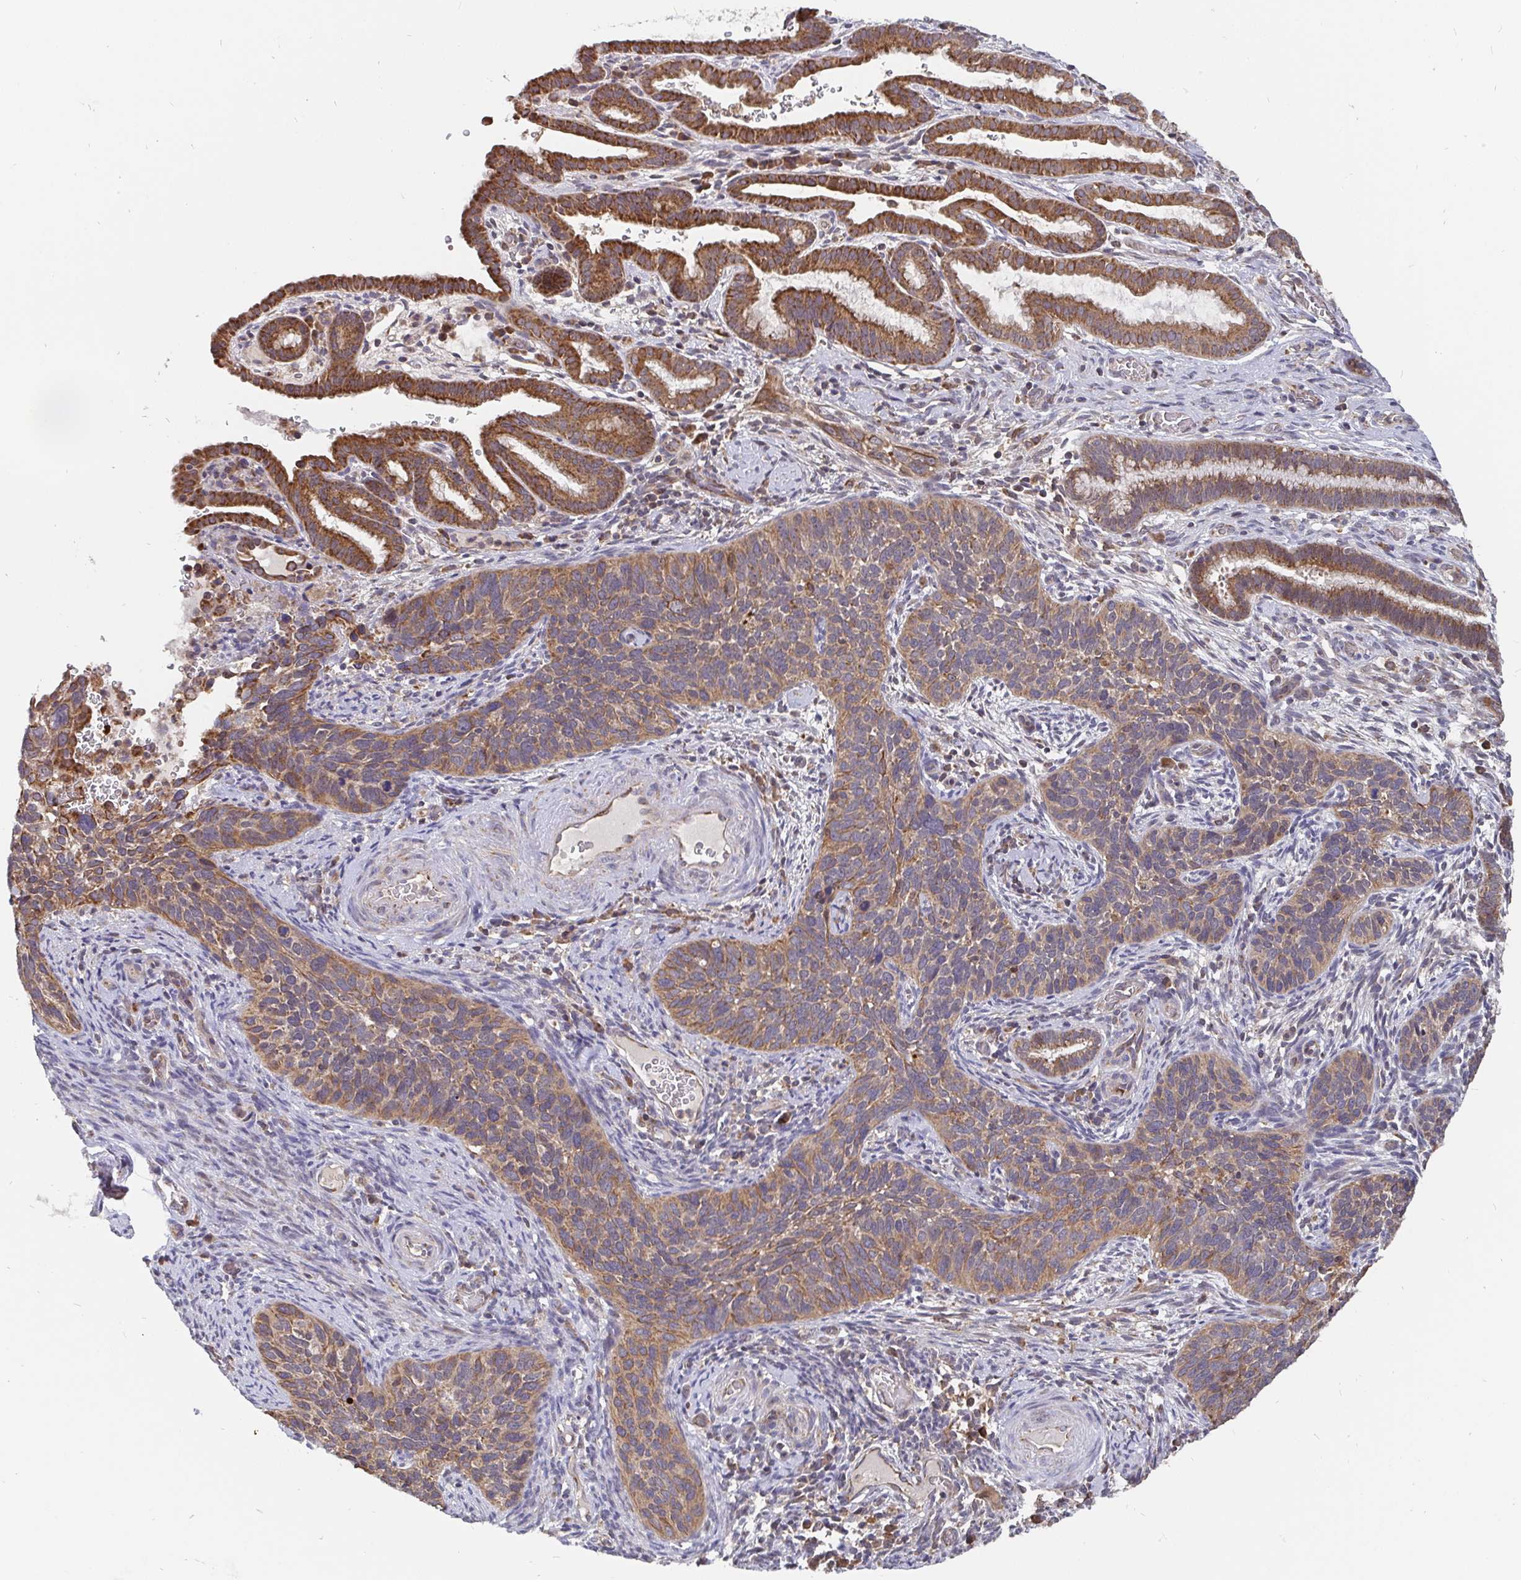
{"staining": {"intensity": "moderate", "quantity": ">75%", "location": "cytoplasmic/membranous"}, "tissue": "cervical cancer", "cell_type": "Tumor cells", "image_type": "cancer", "snomed": [{"axis": "morphology", "description": "Squamous cell carcinoma, NOS"}, {"axis": "topography", "description": "Cervix"}], "caption": "A brown stain shows moderate cytoplasmic/membranous positivity of a protein in cervical cancer tumor cells.", "gene": "PDF", "patient": {"sex": "female", "age": 51}}